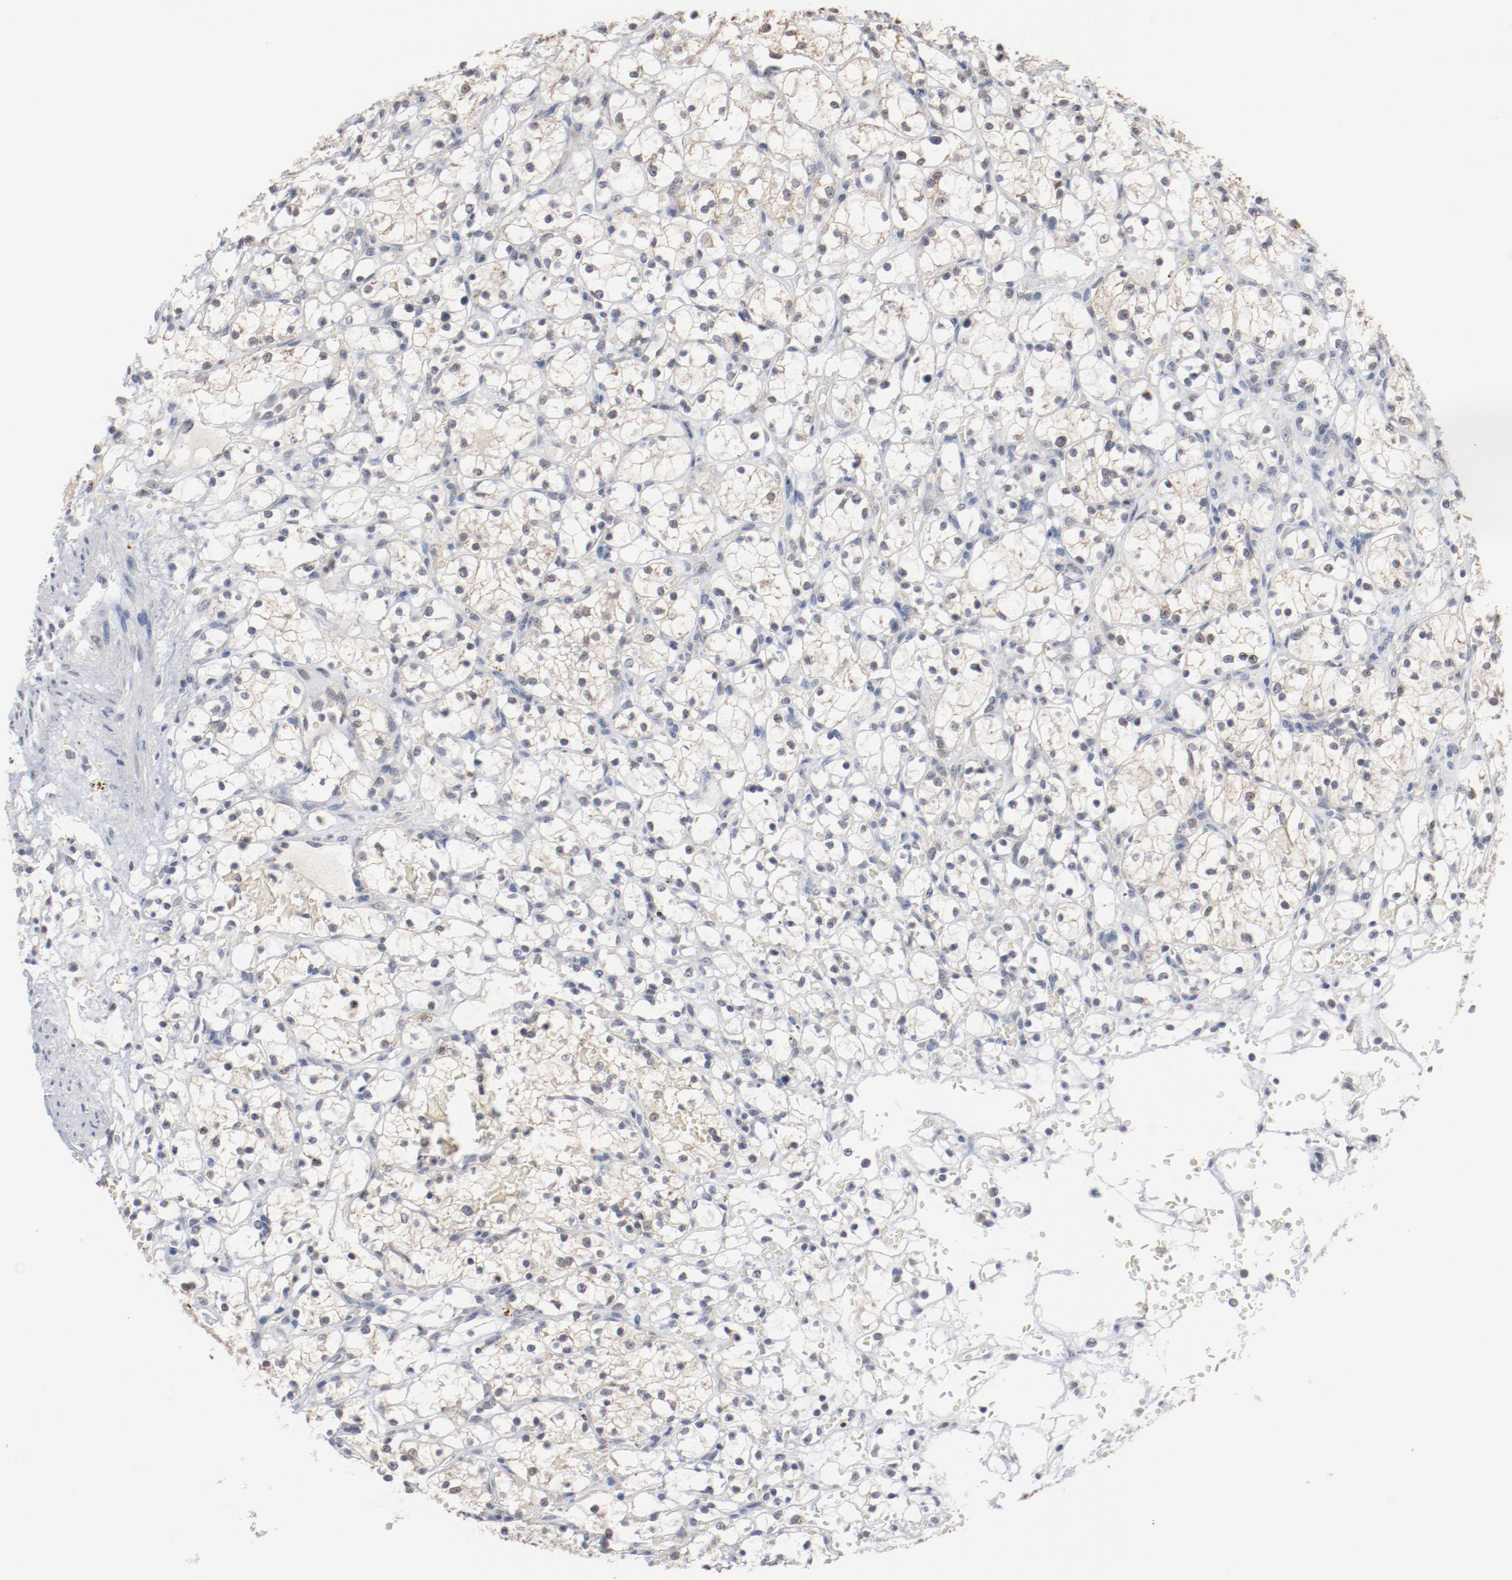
{"staining": {"intensity": "negative", "quantity": "none", "location": "none"}, "tissue": "renal cancer", "cell_type": "Tumor cells", "image_type": "cancer", "snomed": [{"axis": "morphology", "description": "Adenocarcinoma, NOS"}, {"axis": "topography", "description": "Kidney"}], "caption": "Human renal adenocarcinoma stained for a protein using IHC shows no expression in tumor cells.", "gene": "ERICH1", "patient": {"sex": "female", "age": 60}}